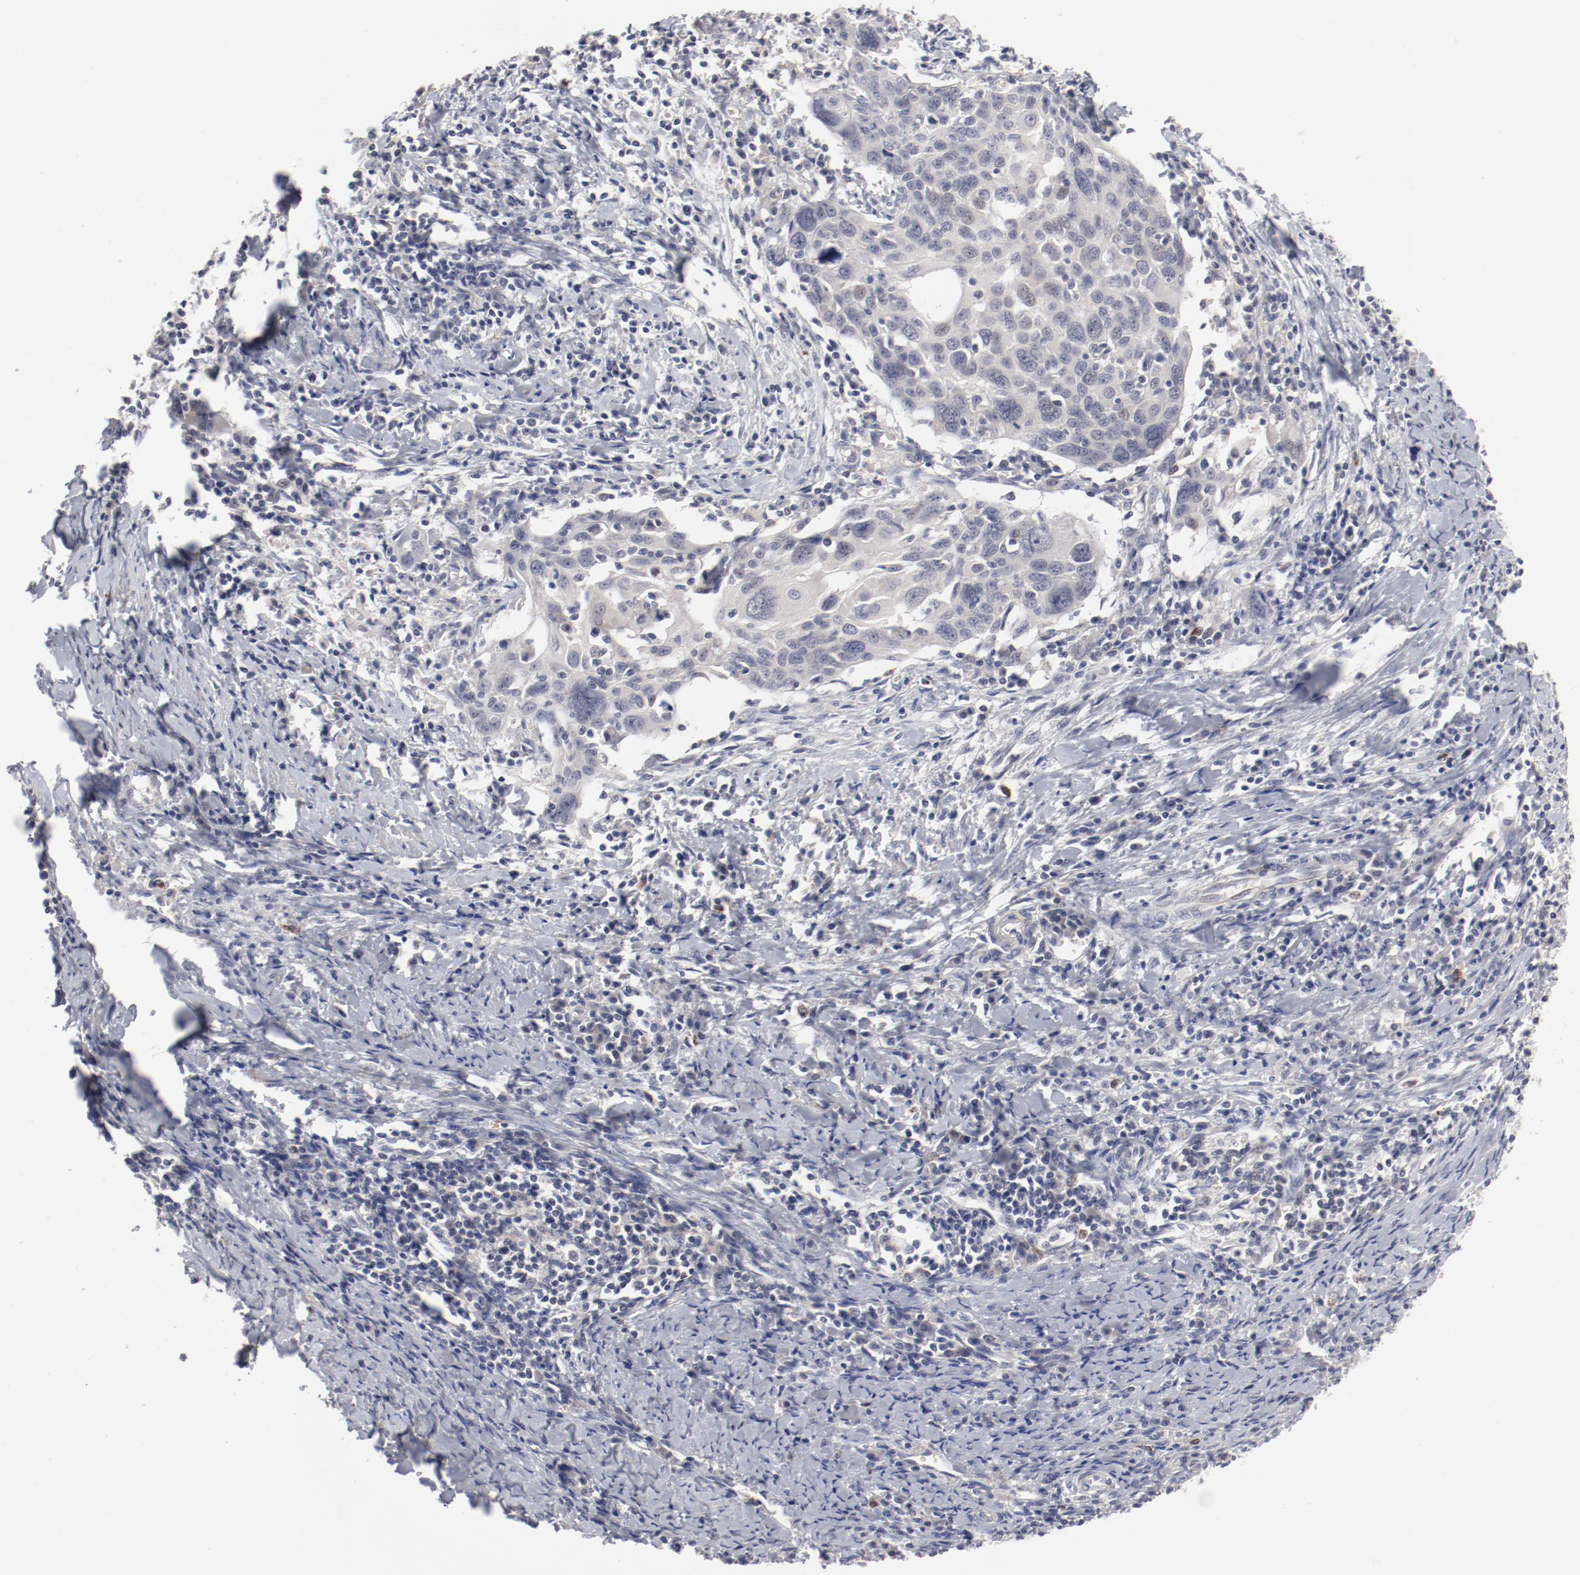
{"staining": {"intensity": "negative", "quantity": "none", "location": "none"}, "tissue": "cervical cancer", "cell_type": "Tumor cells", "image_type": "cancer", "snomed": [{"axis": "morphology", "description": "Squamous cell carcinoma, NOS"}, {"axis": "topography", "description": "Cervix"}], "caption": "Photomicrograph shows no significant protein staining in tumor cells of cervical cancer.", "gene": "SH3BGR", "patient": {"sex": "female", "age": 54}}